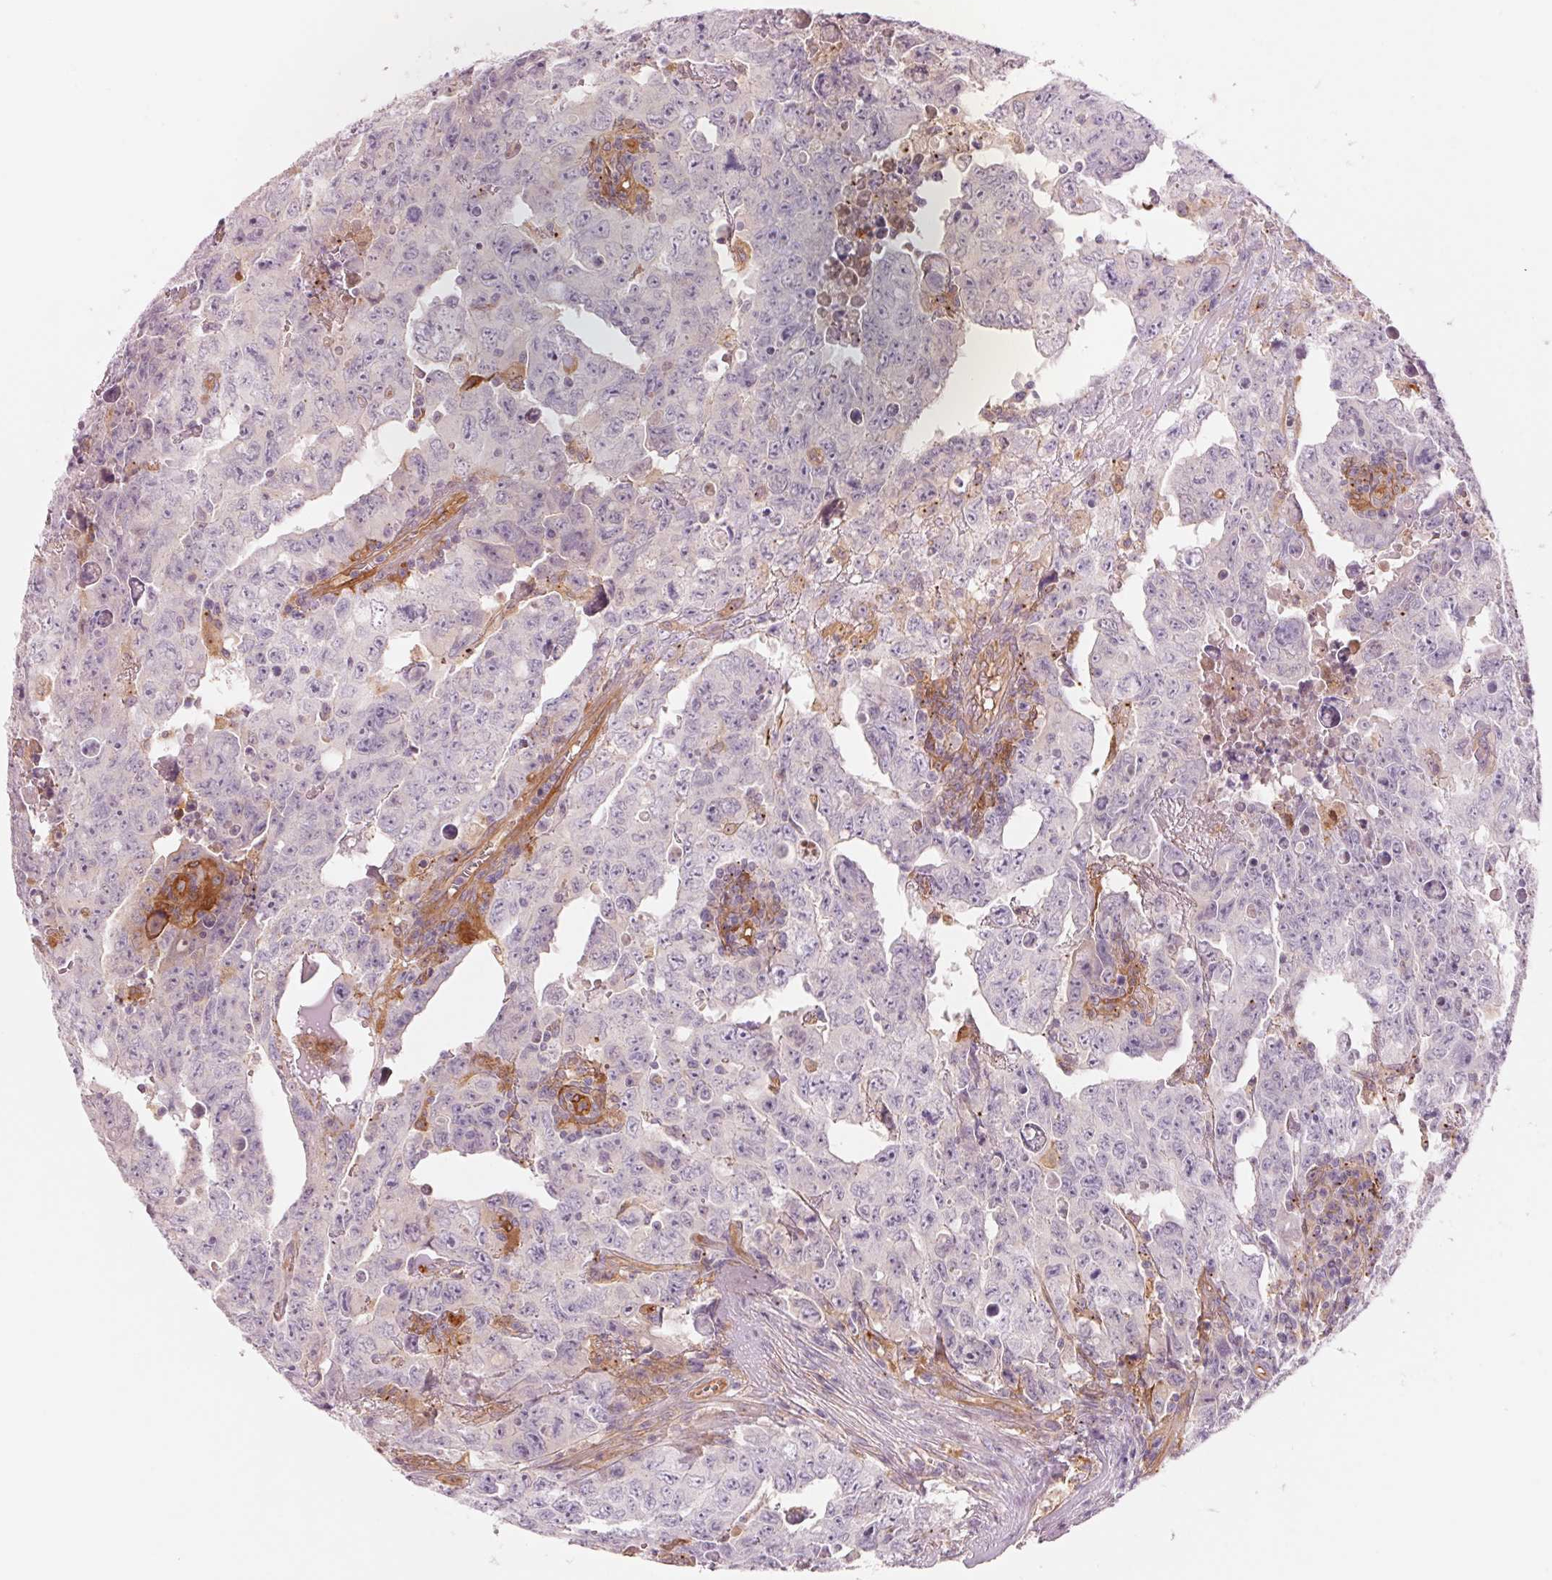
{"staining": {"intensity": "negative", "quantity": "none", "location": "none"}, "tissue": "testis cancer", "cell_type": "Tumor cells", "image_type": "cancer", "snomed": [{"axis": "morphology", "description": "Carcinoma, Embryonal, NOS"}, {"axis": "topography", "description": "Testis"}], "caption": "A micrograph of human testis embryonal carcinoma is negative for staining in tumor cells.", "gene": "SLC17A4", "patient": {"sex": "male", "age": 24}}